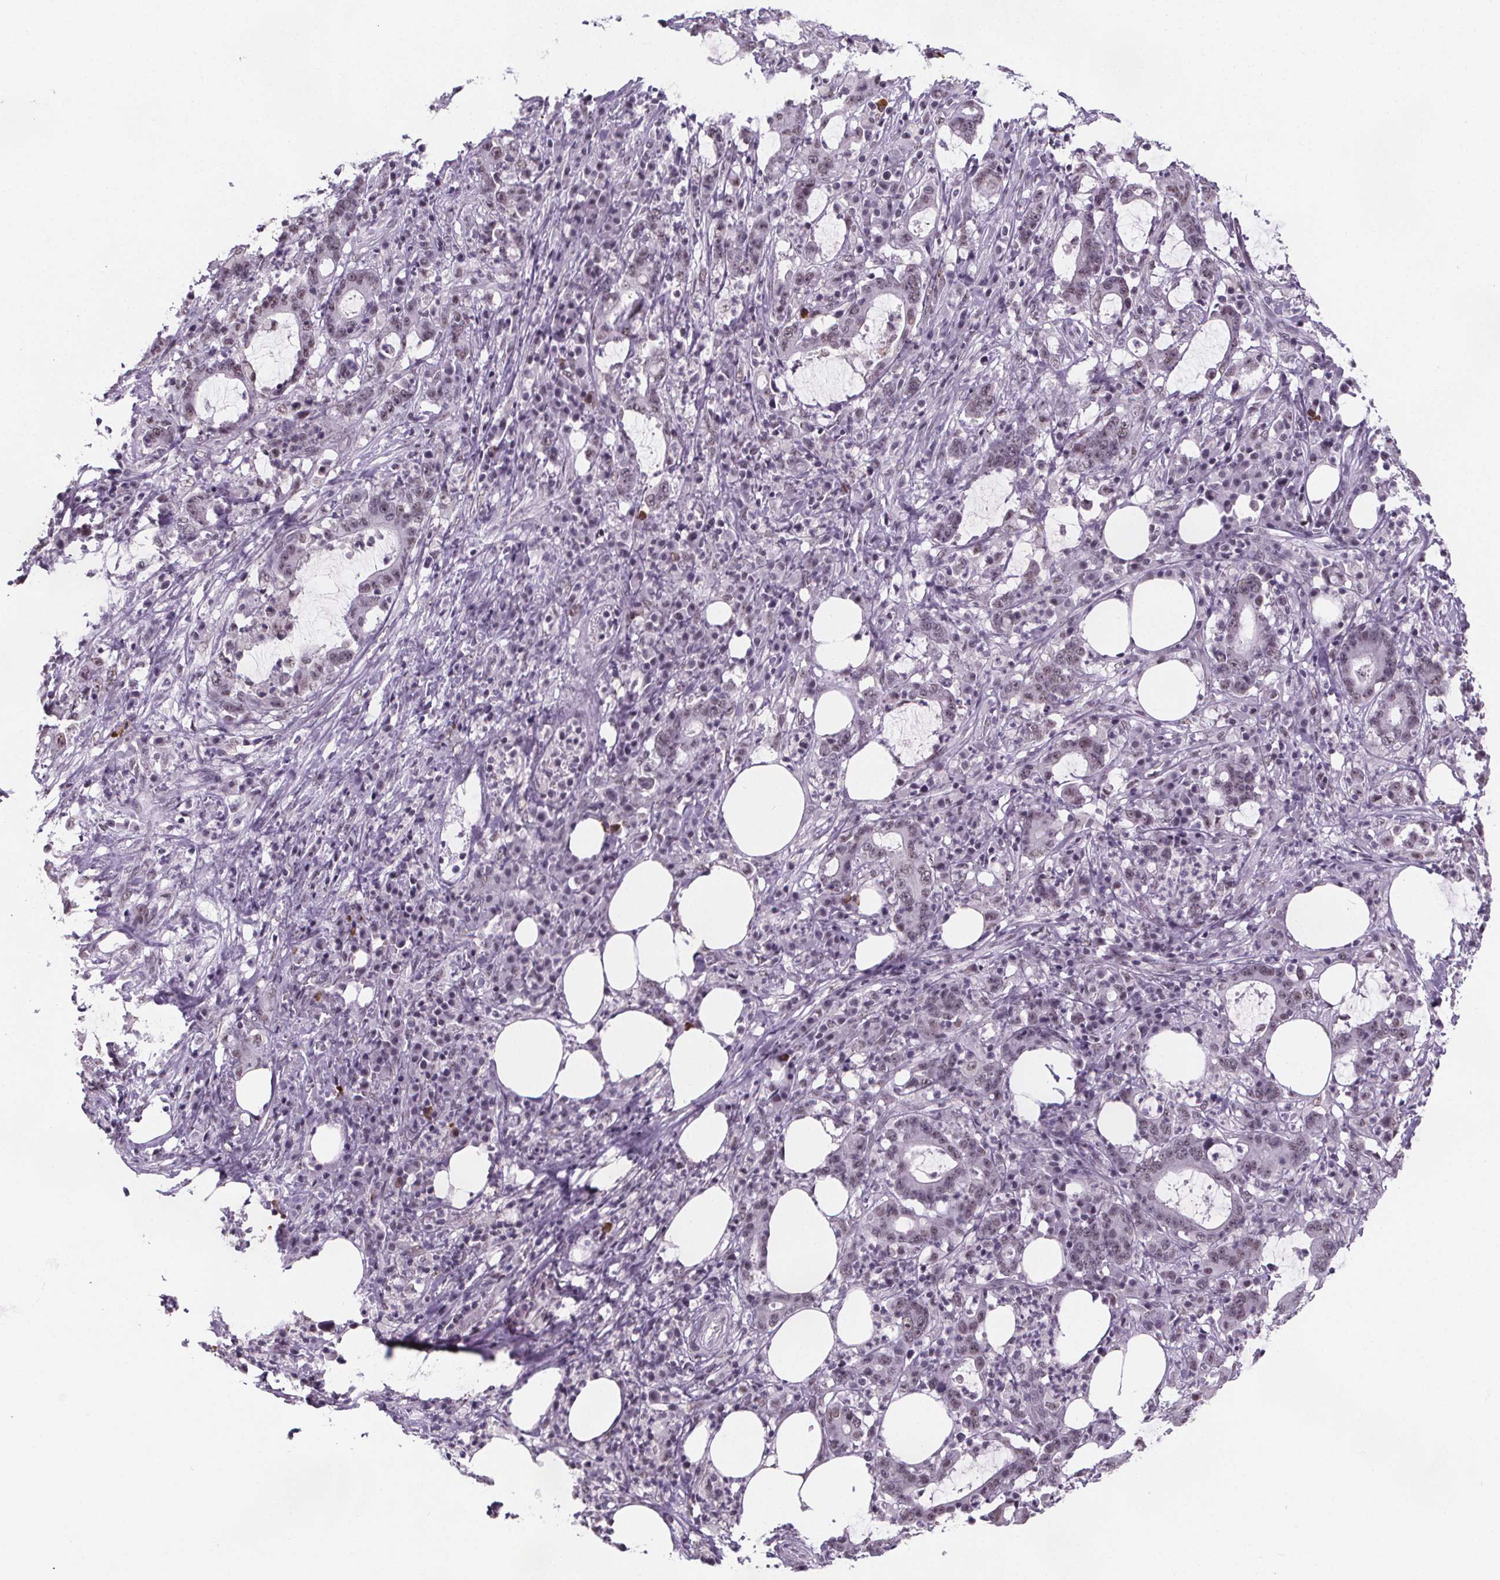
{"staining": {"intensity": "weak", "quantity": "25%-75%", "location": "nuclear"}, "tissue": "stomach cancer", "cell_type": "Tumor cells", "image_type": "cancer", "snomed": [{"axis": "morphology", "description": "Adenocarcinoma, NOS"}, {"axis": "topography", "description": "Stomach, upper"}], "caption": "The immunohistochemical stain labels weak nuclear staining in tumor cells of adenocarcinoma (stomach) tissue.", "gene": "ZNF572", "patient": {"sex": "male", "age": 68}}